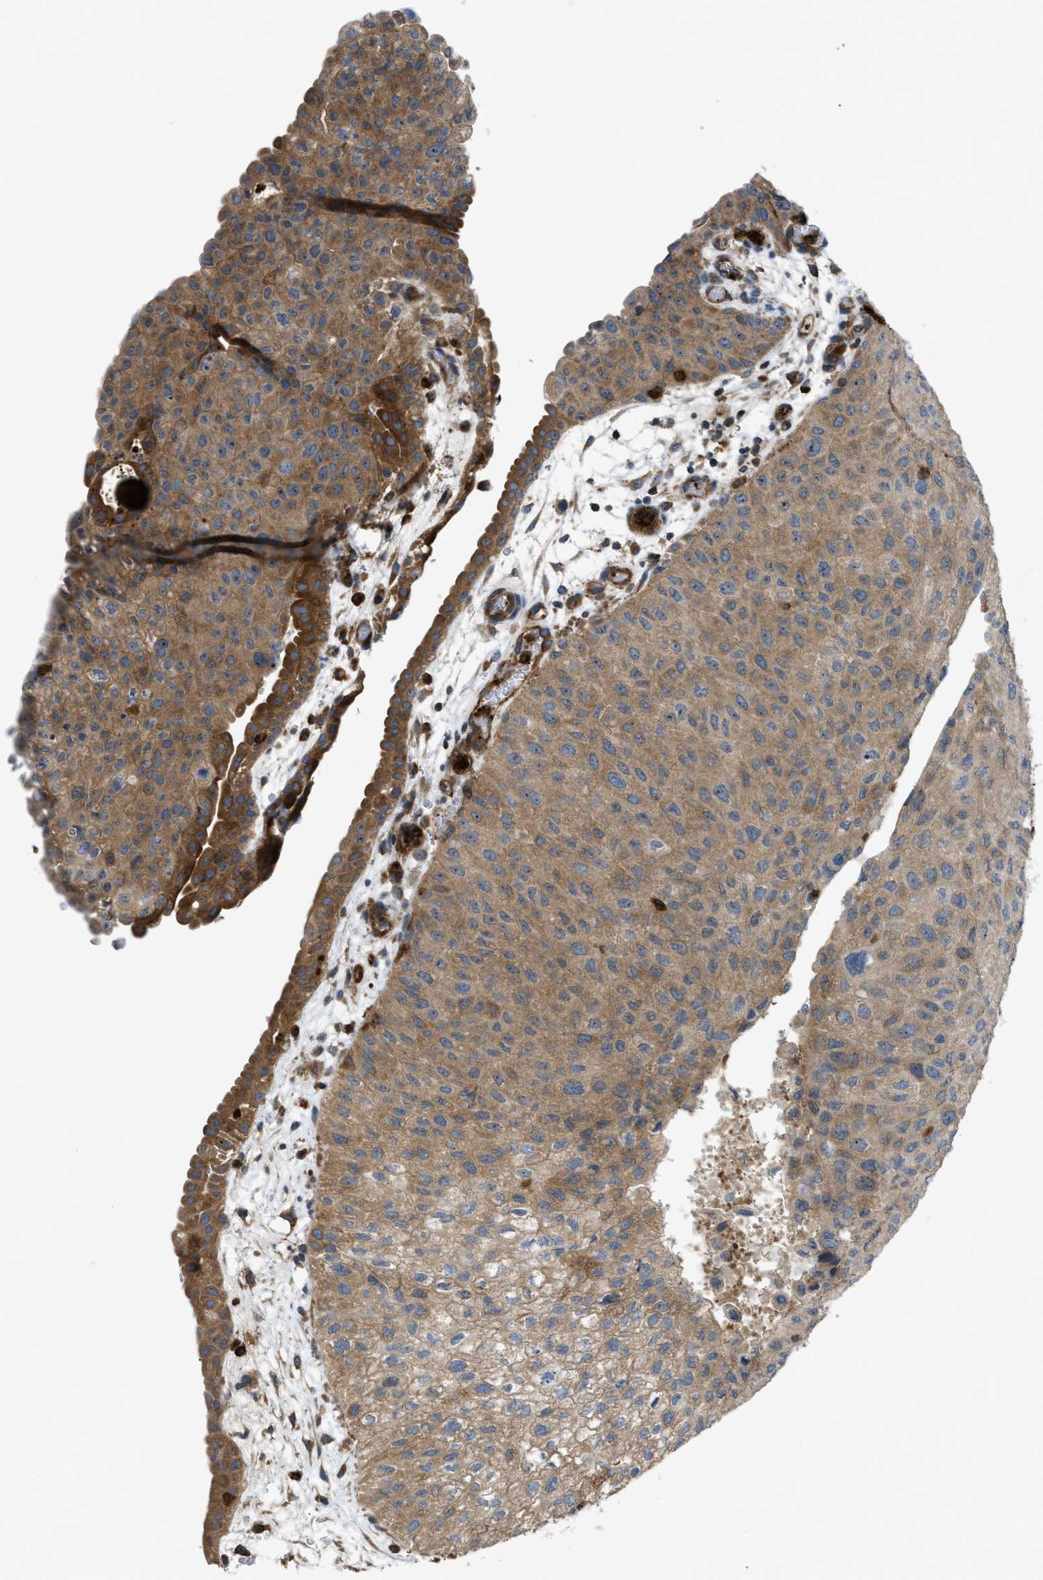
{"staining": {"intensity": "moderate", "quantity": ">75%", "location": "cytoplasmic/membranous"}, "tissue": "urothelial cancer", "cell_type": "Tumor cells", "image_type": "cancer", "snomed": [{"axis": "morphology", "description": "Urothelial carcinoma, Low grade"}, {"axis": "morphology", "description": "Urothelial carcinoma, High grade"}, {"axis": "topography", "description": "Urinary bladder"}], "caption": "High-magnification brightfield microscopy of urothelial carcinoma (low-grade) stained with DAB (3,3'-diaminobenzidine) (brown) and counterstained with hematoxylin (blue). tumor cells exhibit moderate cytoplasmic/membranous positivity is present in about>75% of cells. Ihc stains the protein in brown and the nuclei are stained blue.", "gene": "ATP2A3", "patient": {"sex": "male", "age": 35}}